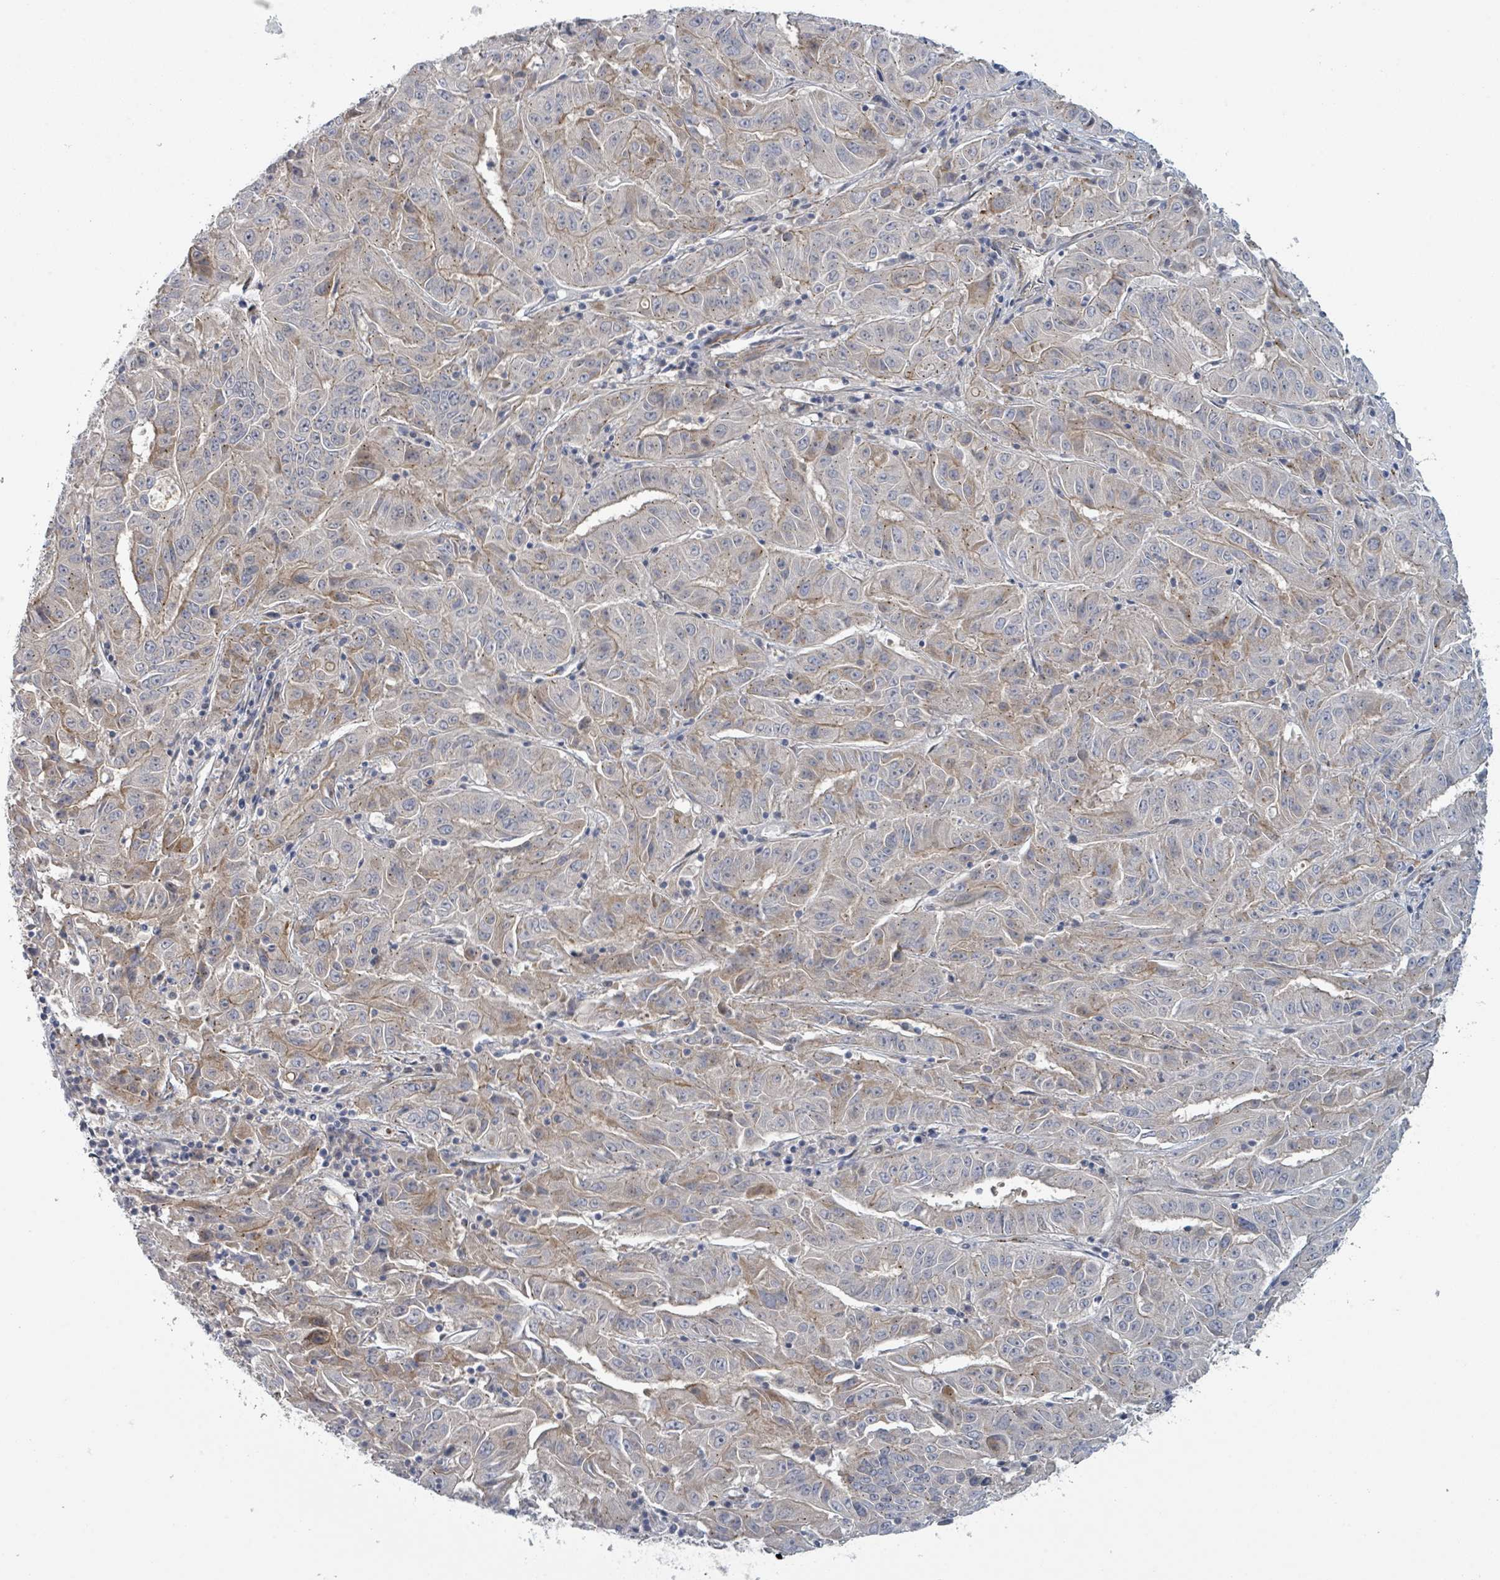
{"staining": {"intensity": "weak", "quantity": "25%-75%", "location": "cytoplasmic/membranous"}, "tissue": "pancreatic cancer", "cell_type": "Tumor cells", "image_type": "cancer", "snomed": [{"axis": "morphology", "description": "Adenocarcinoma, NOS"}, {"axis": "topography", "description": "Pancreas"}], "caption": "The micrograph exhibits staining of pancreatic adenocarcinoma, revealing weak cytoplasmic/membranous protein positivity (brown color) within tumor cells.", "gene": "COL5A3", "patient": {"sex": "male", "age": 63}}